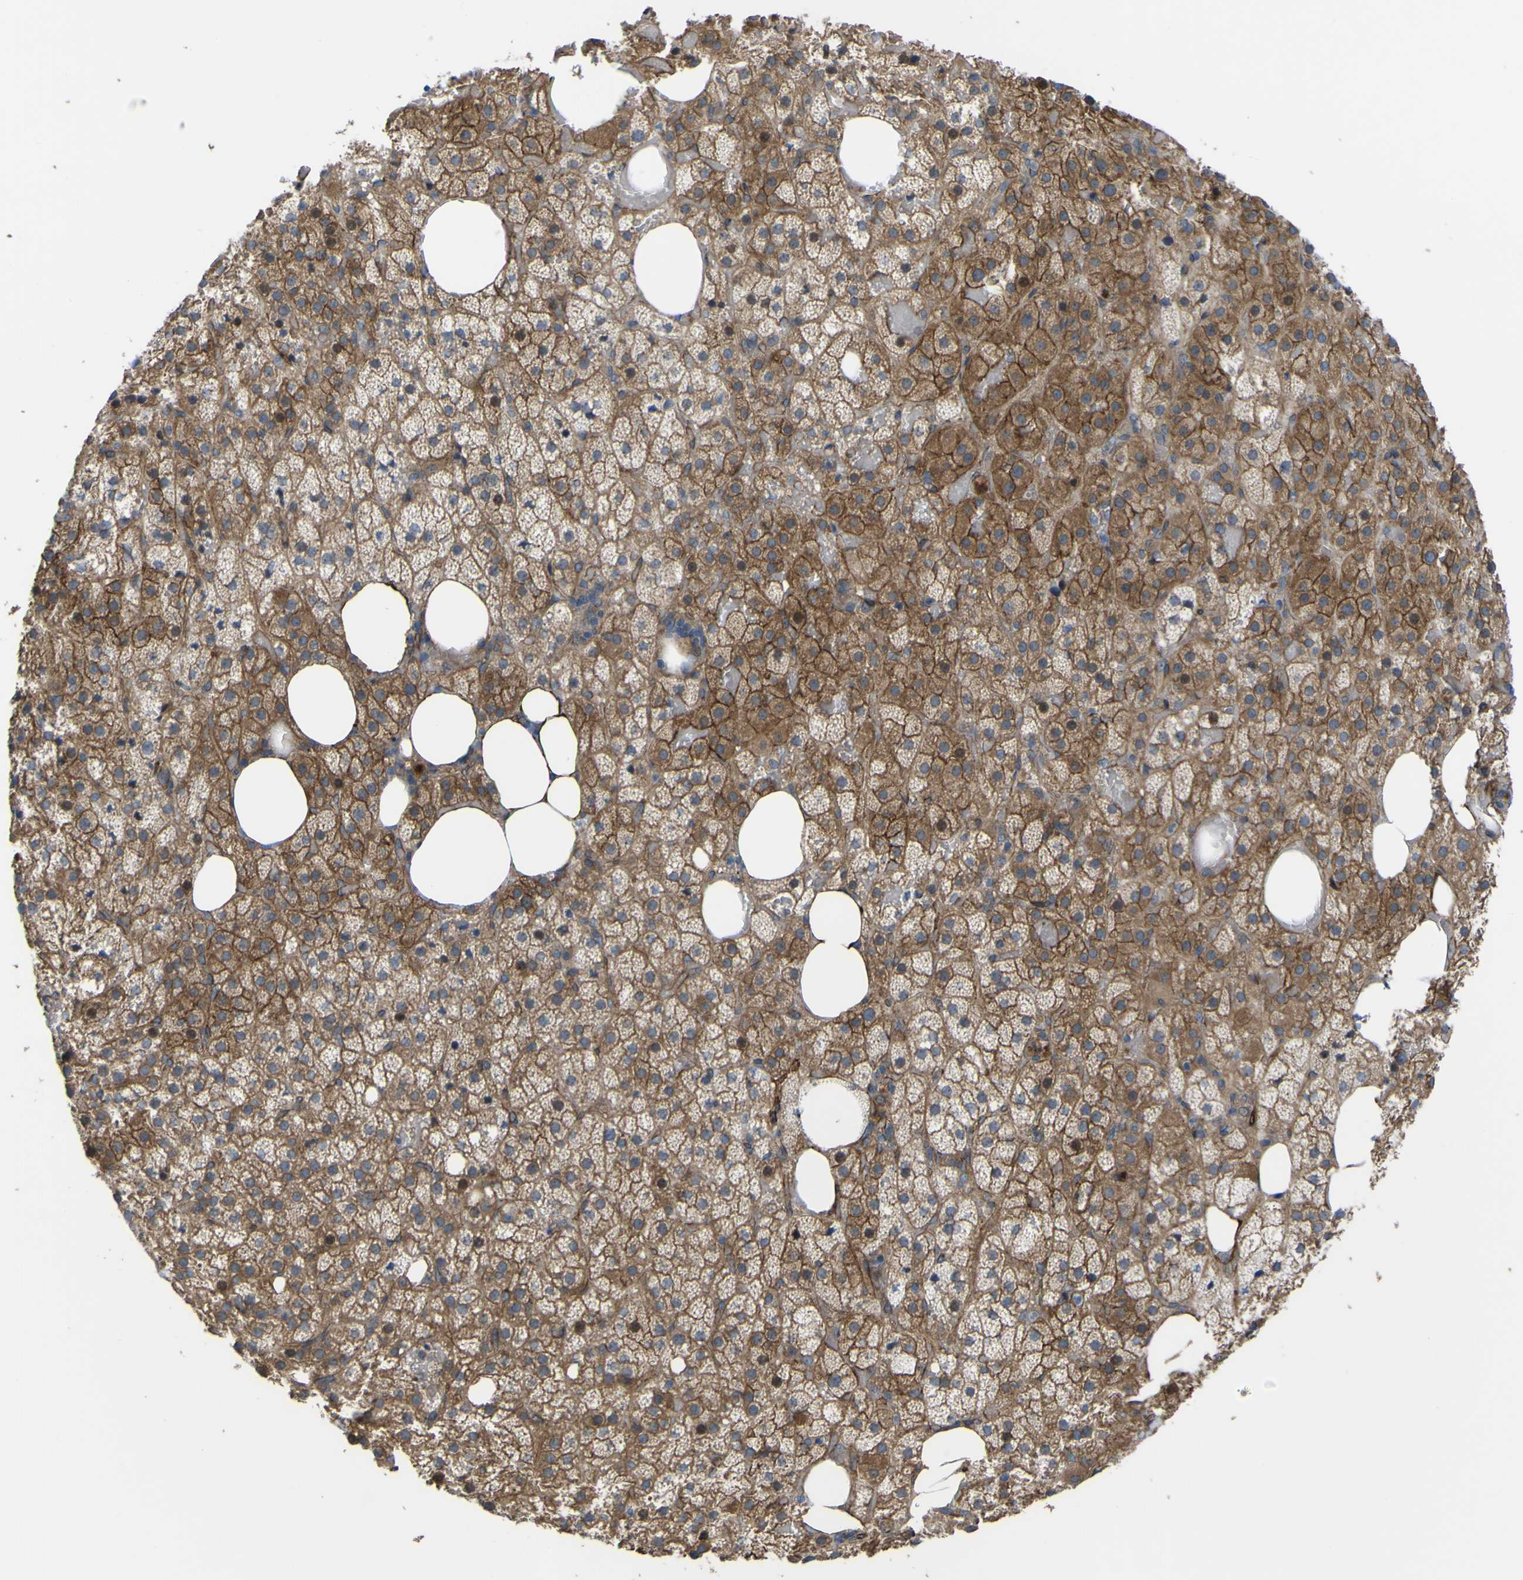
{"staining": {"intensity": "moderate", "quantity": ">75%", "location": "cytoplasmic/membranous"}, "tissue": "adrenal gland", "cell_type": "Glandular cells", "image_type": "normal", "snomed": [{"axis": "morphology", "description": "Normal tissue, NOS"}, {"axis": "topography", "description": "Adrenal gland"}], "caption": "This is a micrograph of immunohistochemistry staining of normal adrenal gland, which shows moderate positivity in the cytoplasmic/membranous of glandular cells.", "gene": "FBXO30", "patient": {"sex": "female", "age": 59}}